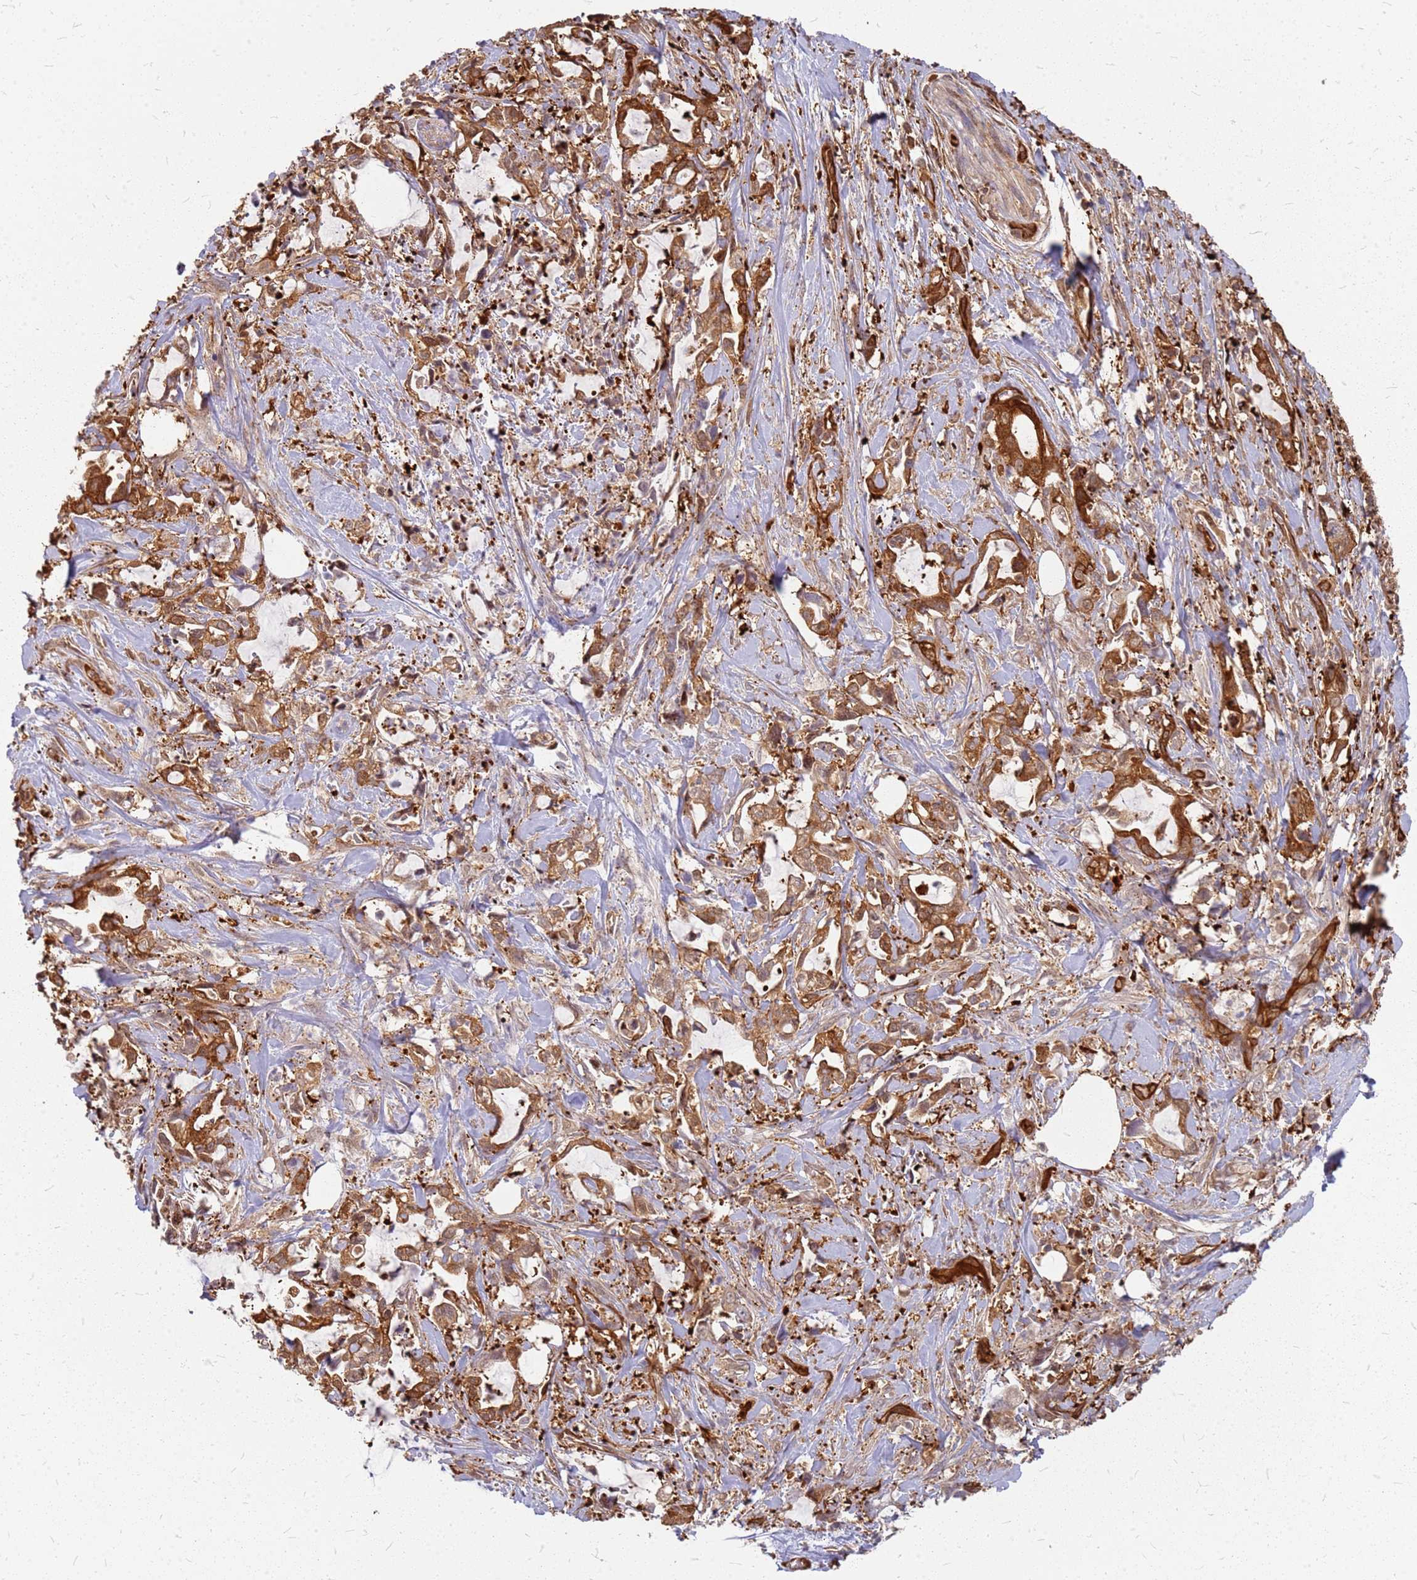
{"staining": {"intensity": "strong", "quantity": ">75%", "location": "cytoplasmic/membranous"}, "tissue": "pancreatic cancer", "cell_type": "Tumor cells", "image_type": "cancer", "snomed": [{"axis": "morphology", "description": "Adenocarcinoma, NOS"}, {"axis": "topography", "description": "Pancreas"}], "caption": "Immunohistochemistry (IHC) histopathology image of human pancreatic cancer (adenocarcinoma) stained for a protein (brown), which exhibits high levels of strong cytoplasmic/membranous expression in about >75% of tumor cells.", "gene": "HDX", "patient": {"sex": "female", "age": 61}}